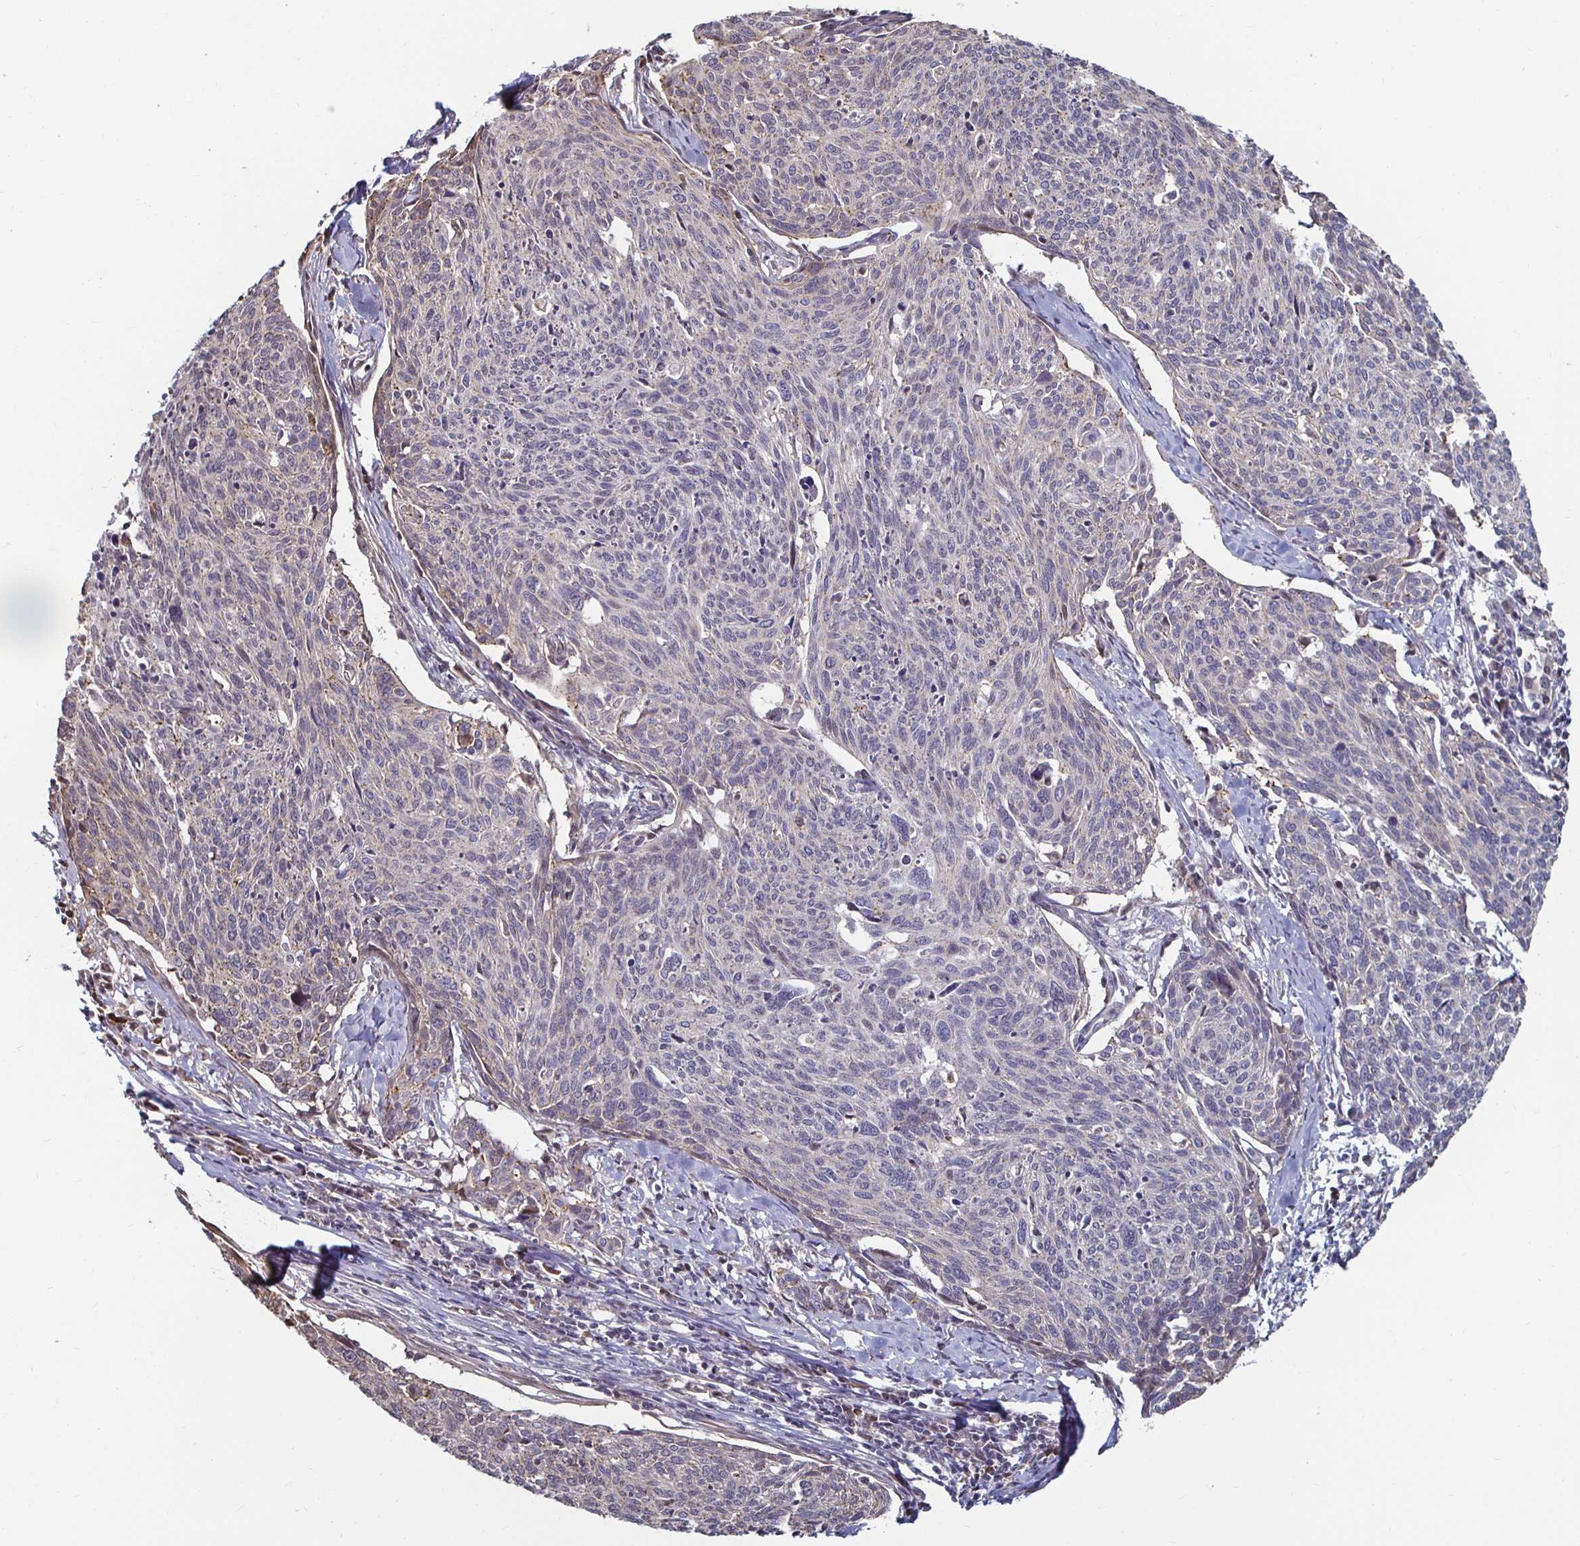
{"staining": {"intensity": "weak", "quantity": "<25%", "location": "cytoplasmic/membranous"}, "tissue": "cervical cancer", "cell_type": "Tumor cells", "image_type": "cancer", "snomed": [{"axis": "morphology", "description": "Squamous cell carcinoma, NOS"}, {"axis": "topography", "description": "Cervix"}], "caption": "This image is of cervical squamous cell carcinoma stained with IHC to label a protein in brown with the nuclei are counter-stained blue. There is no positivity in tumor cells.", "gene": "CAPN11", "patient": {"sex": "female", "age": 49}}